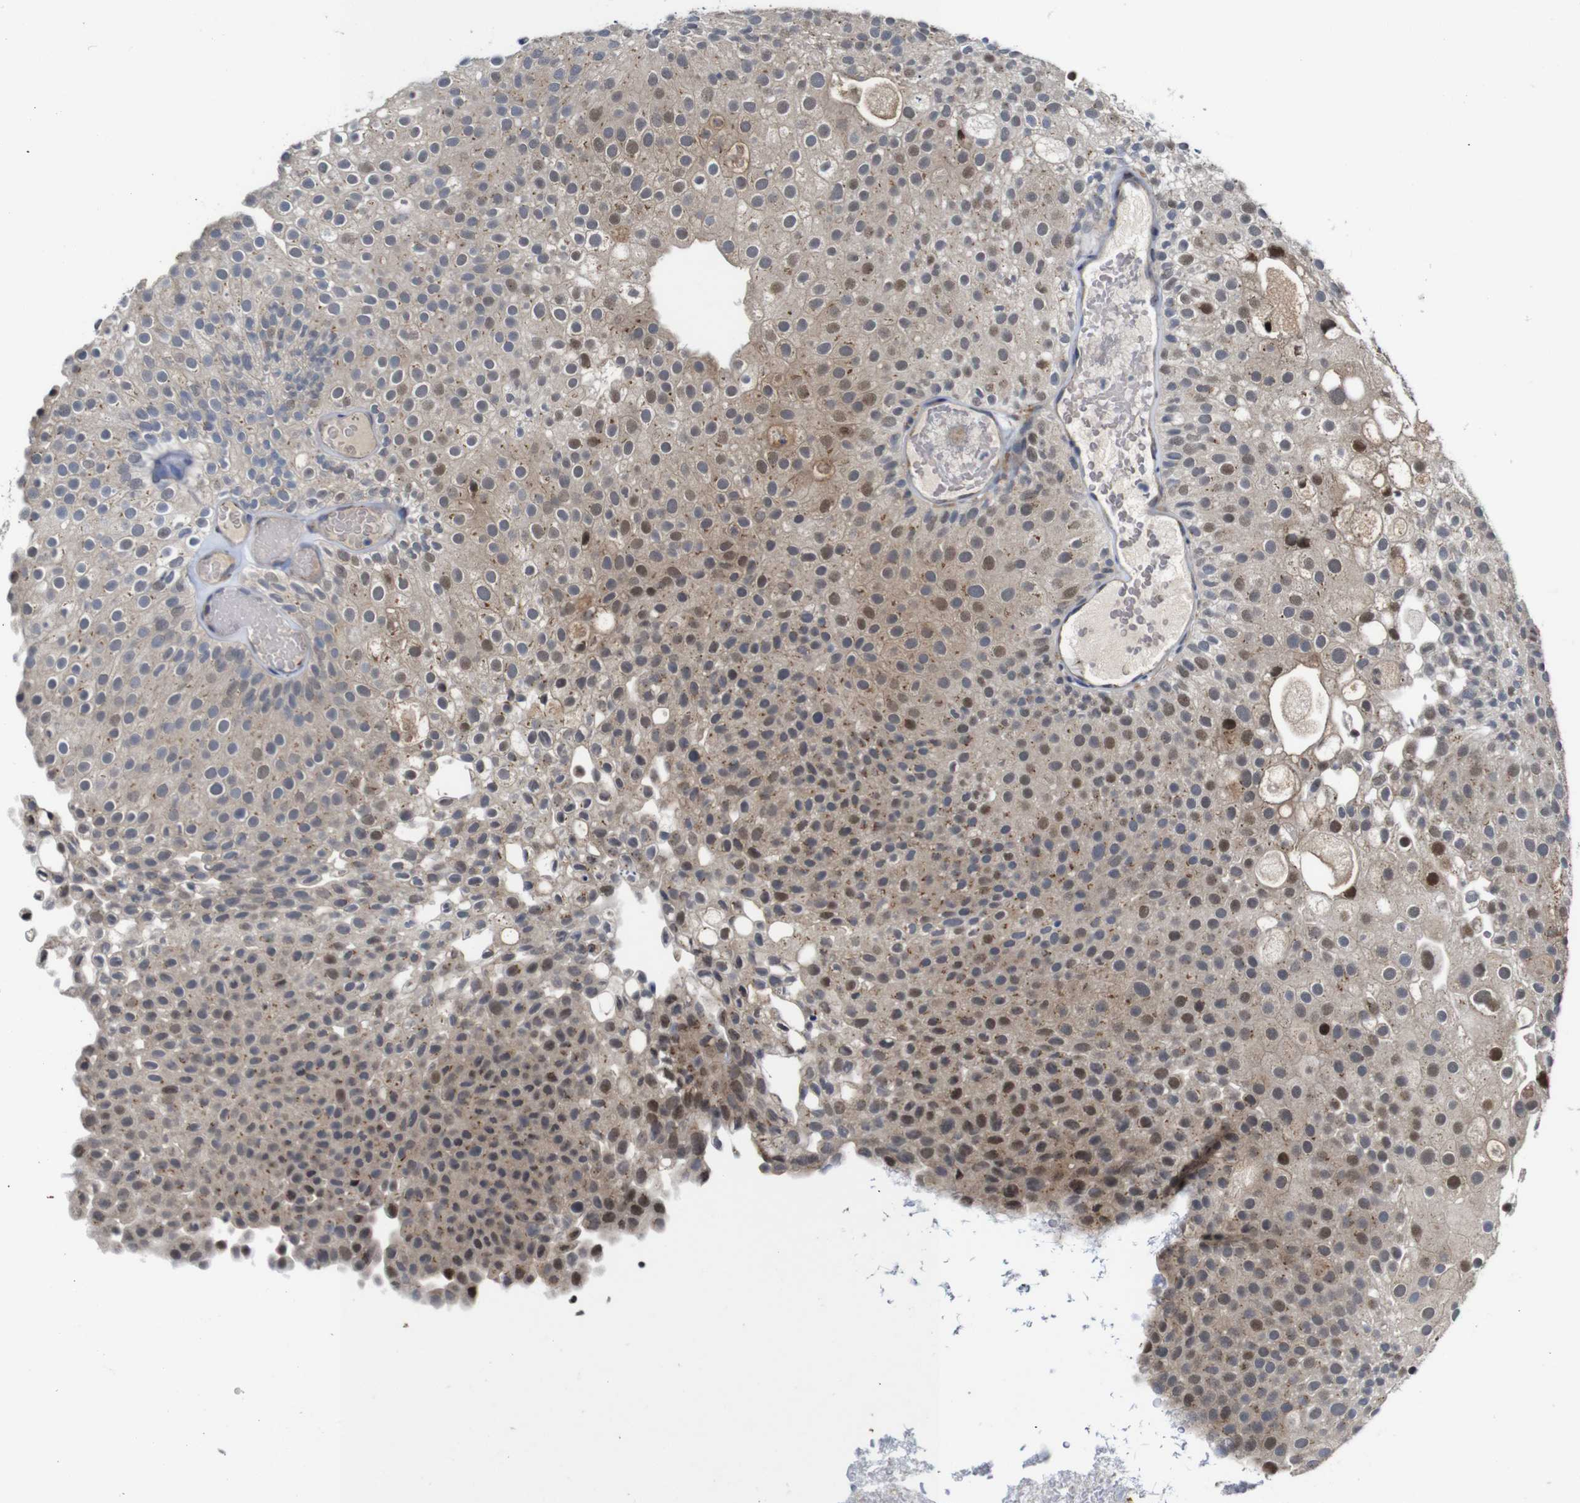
{"staining": {"intensity": "moderate", "quantity": ">75%", "location": "cytoplasmic/membranous,nuclear"}, "tissue": "urothelial cancer", "cell_type": "Tumor cells", "image_type": "cancer", "snomed": [{"axis": "morphology", "description": "Urothelial carcinoma, Low grade"}, {"axis": "topography", "description": "Urinary bladder"}], "caption": "Brown immunohistochemical staining in human urothelial cancer exhibits moderate cytoplasmic/membranous and nuclear positivity in about >75% of tumor cells.", "gene": "FURIN", "patient": {"sex": "male", "age": 78}}